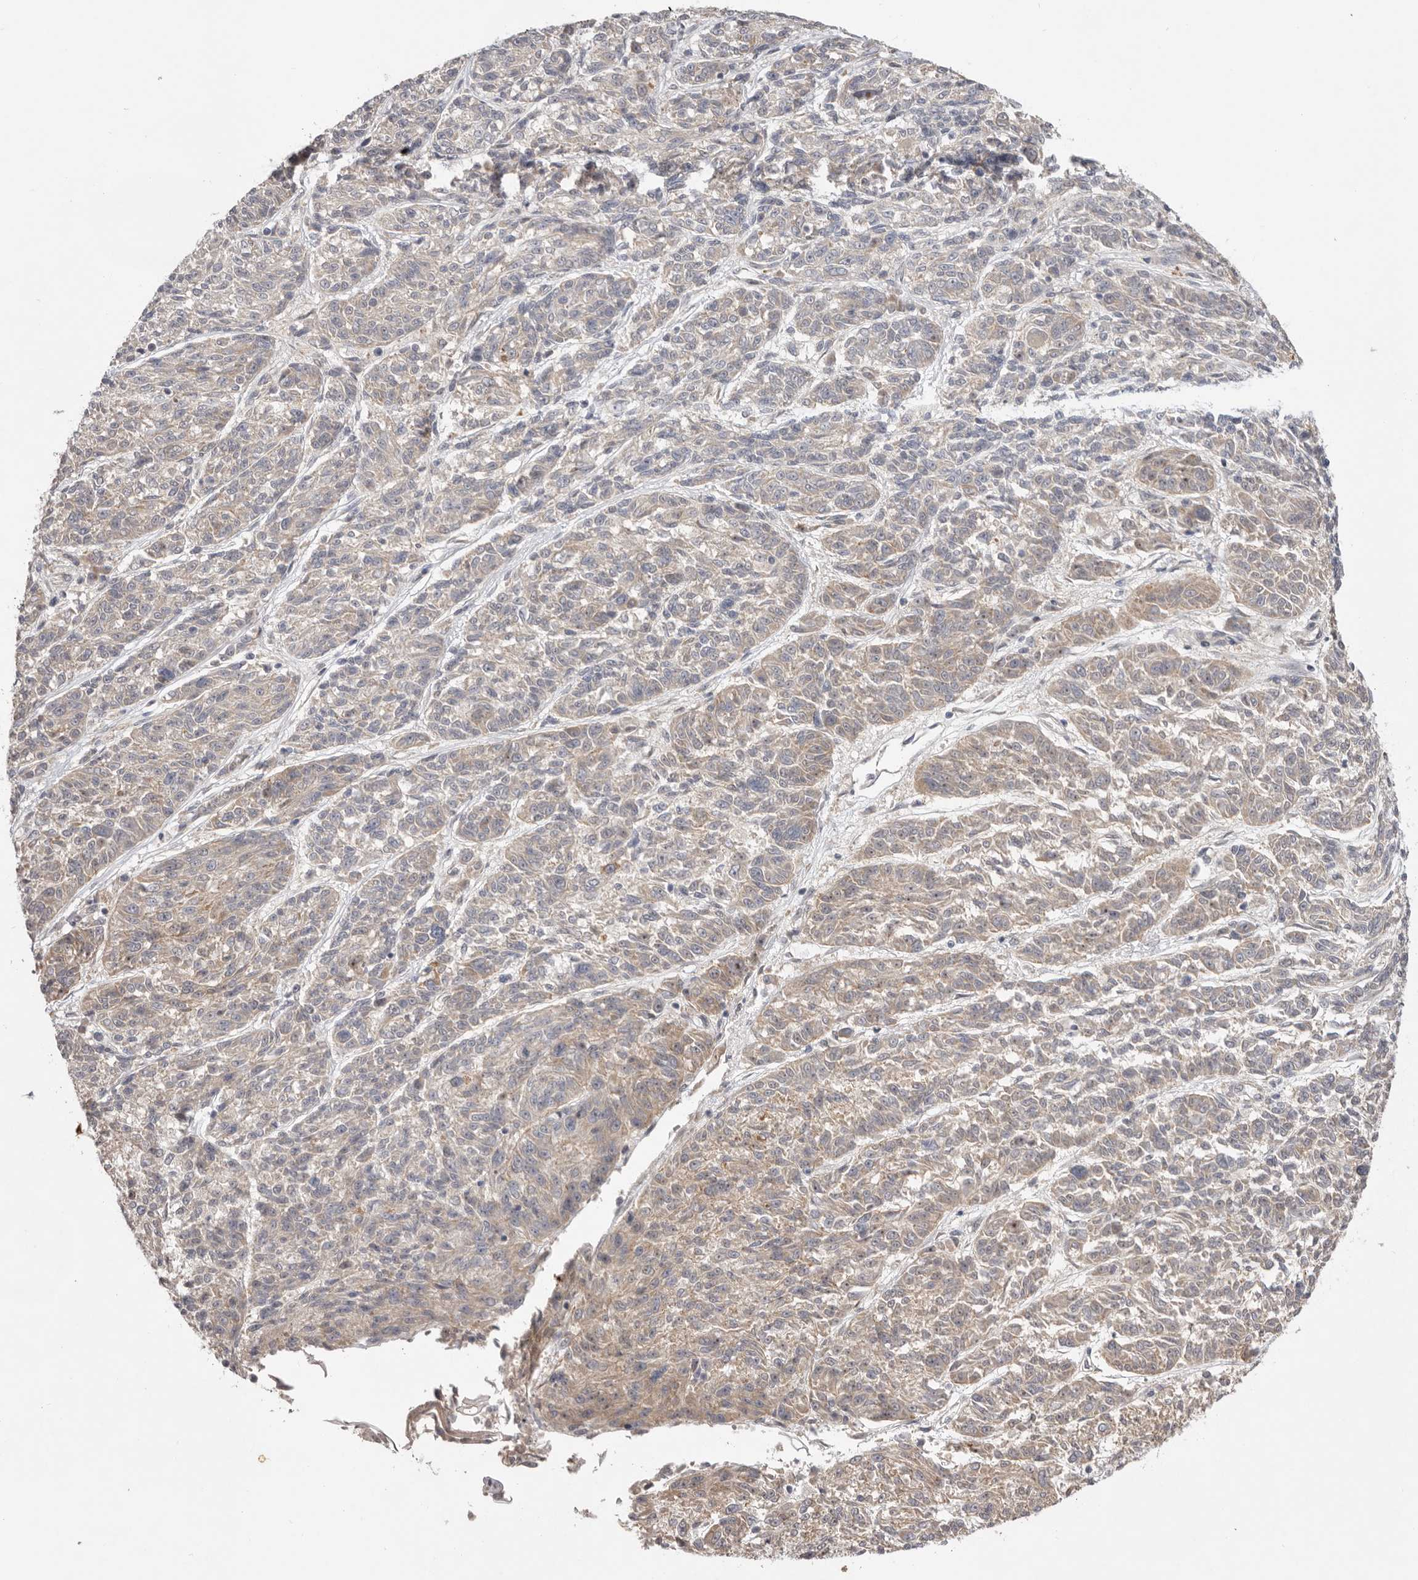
{"staining": {"intensity": "weak", "quantity": "25%-75%", "location": "cytoplasmic/membranous"}, "tissue": "melanoma", "cell_type": "Tumor cells", "image_type": "cancer", "snomed": [{"axis": "morphology", "description": "Malignant melanoma, NOS"}, {"axis": "topography", "description": "Skin"}], "caption": "Protein staining by IHC reveals weak cytoplasmic/membranous expression in about 25%-75% of tumor cells in melanoma.", "gene": "NSUN4", "patient": {"sex": "male", "age": 53}}